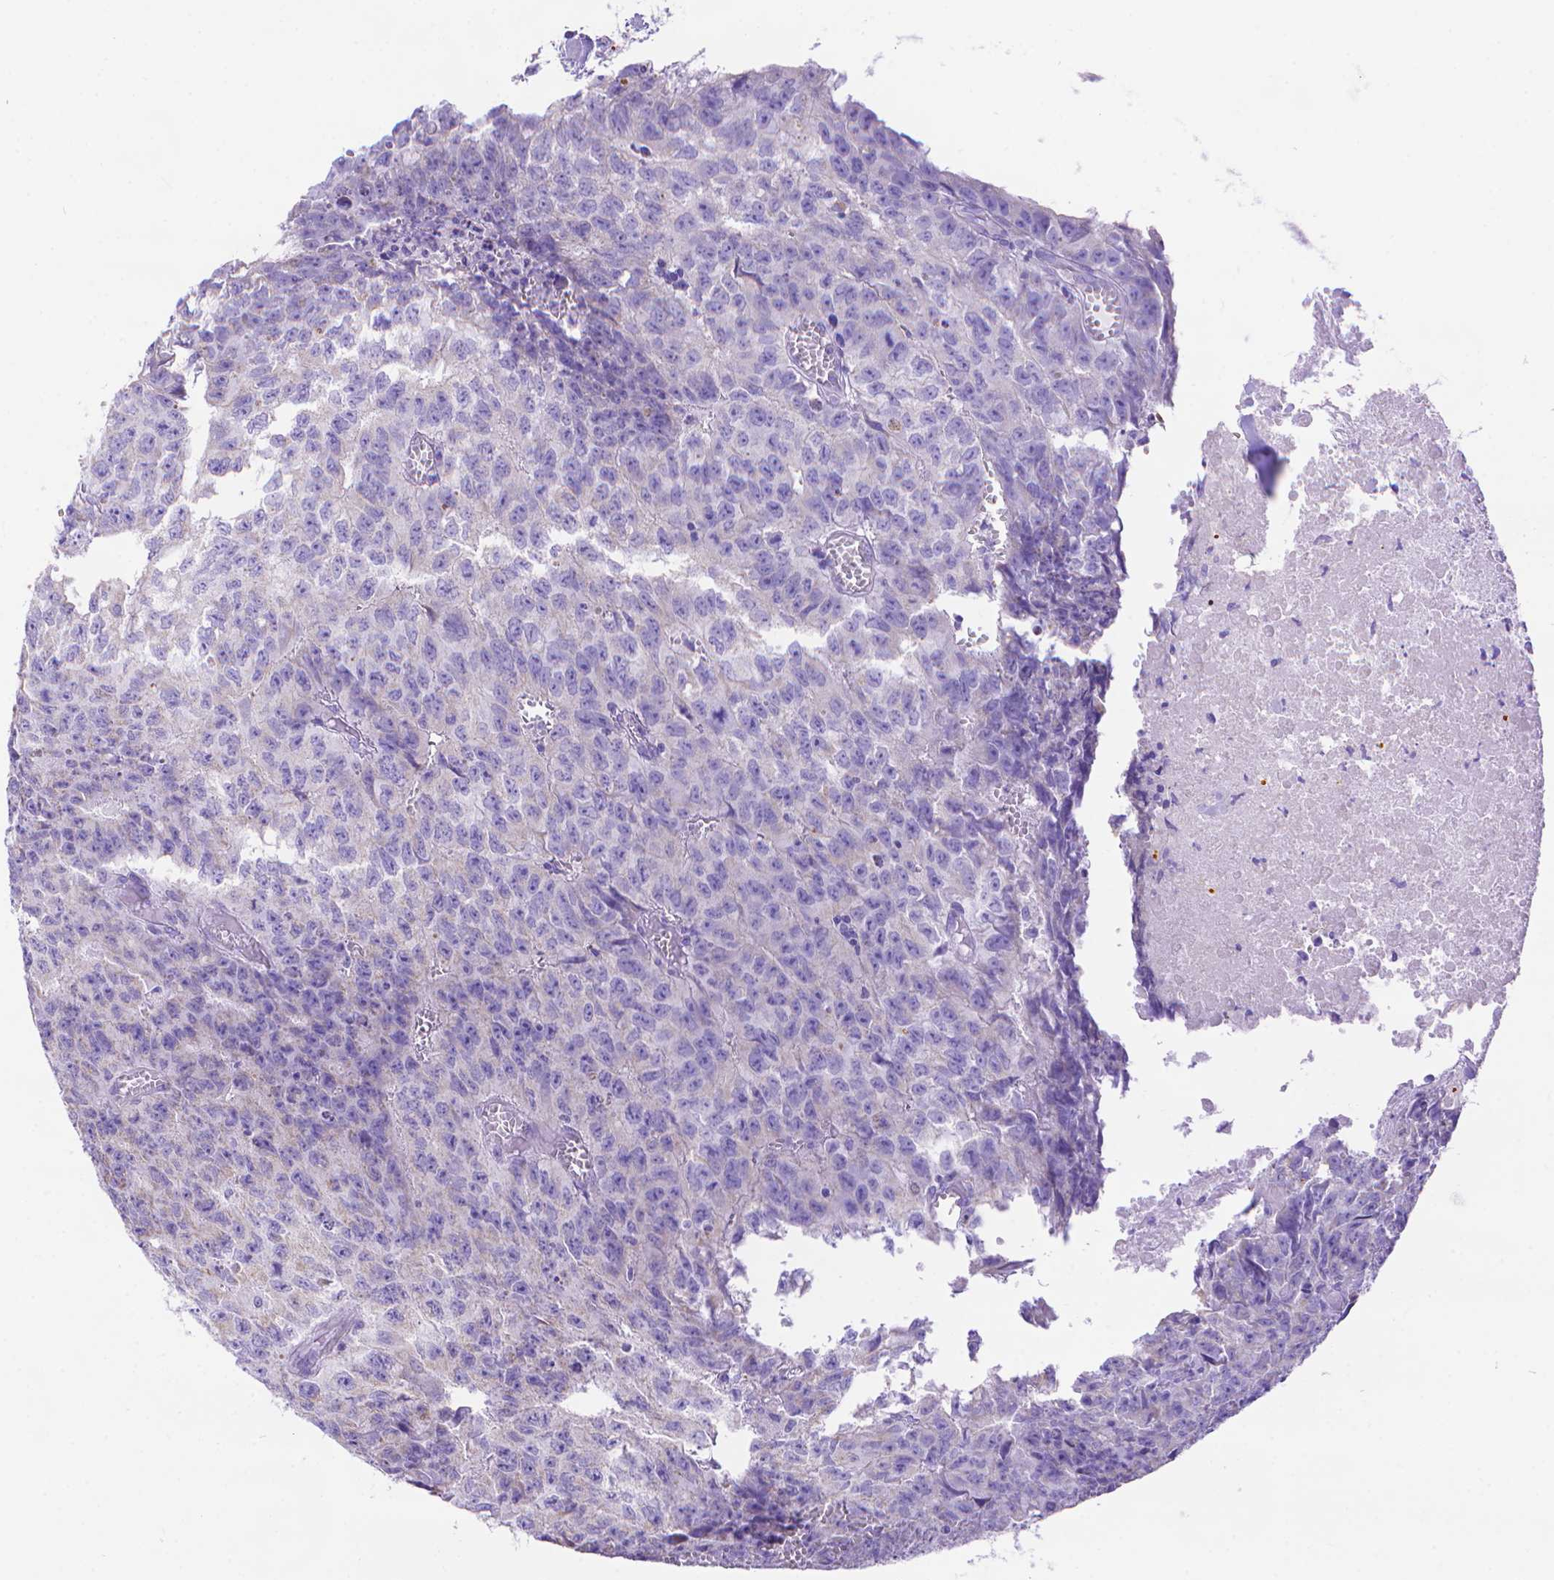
{"staining": {"intensity": "negative", "quantity": "none", "location": "none"}, "tissue": "testis cancer", "cell_type": "Tumor cells", "image_type": "cancer", "snomed": [{"axis": "morphology", "description": "Carcinoma, Embryonal, NOS"}, {"axis": "morphology", "description": "Teratoma, malignant, NOS"}, {"axis": "topography", "description": "Testis"}], "caption": "Histopathology image shows no protein staining in tumor cells of testis cancer tissue. (Immunohistochemistry (ihc), brightfield microscopy, high magnification).", "gene": "DHRS2", "patient": {"sex": "male", "age": 24}}